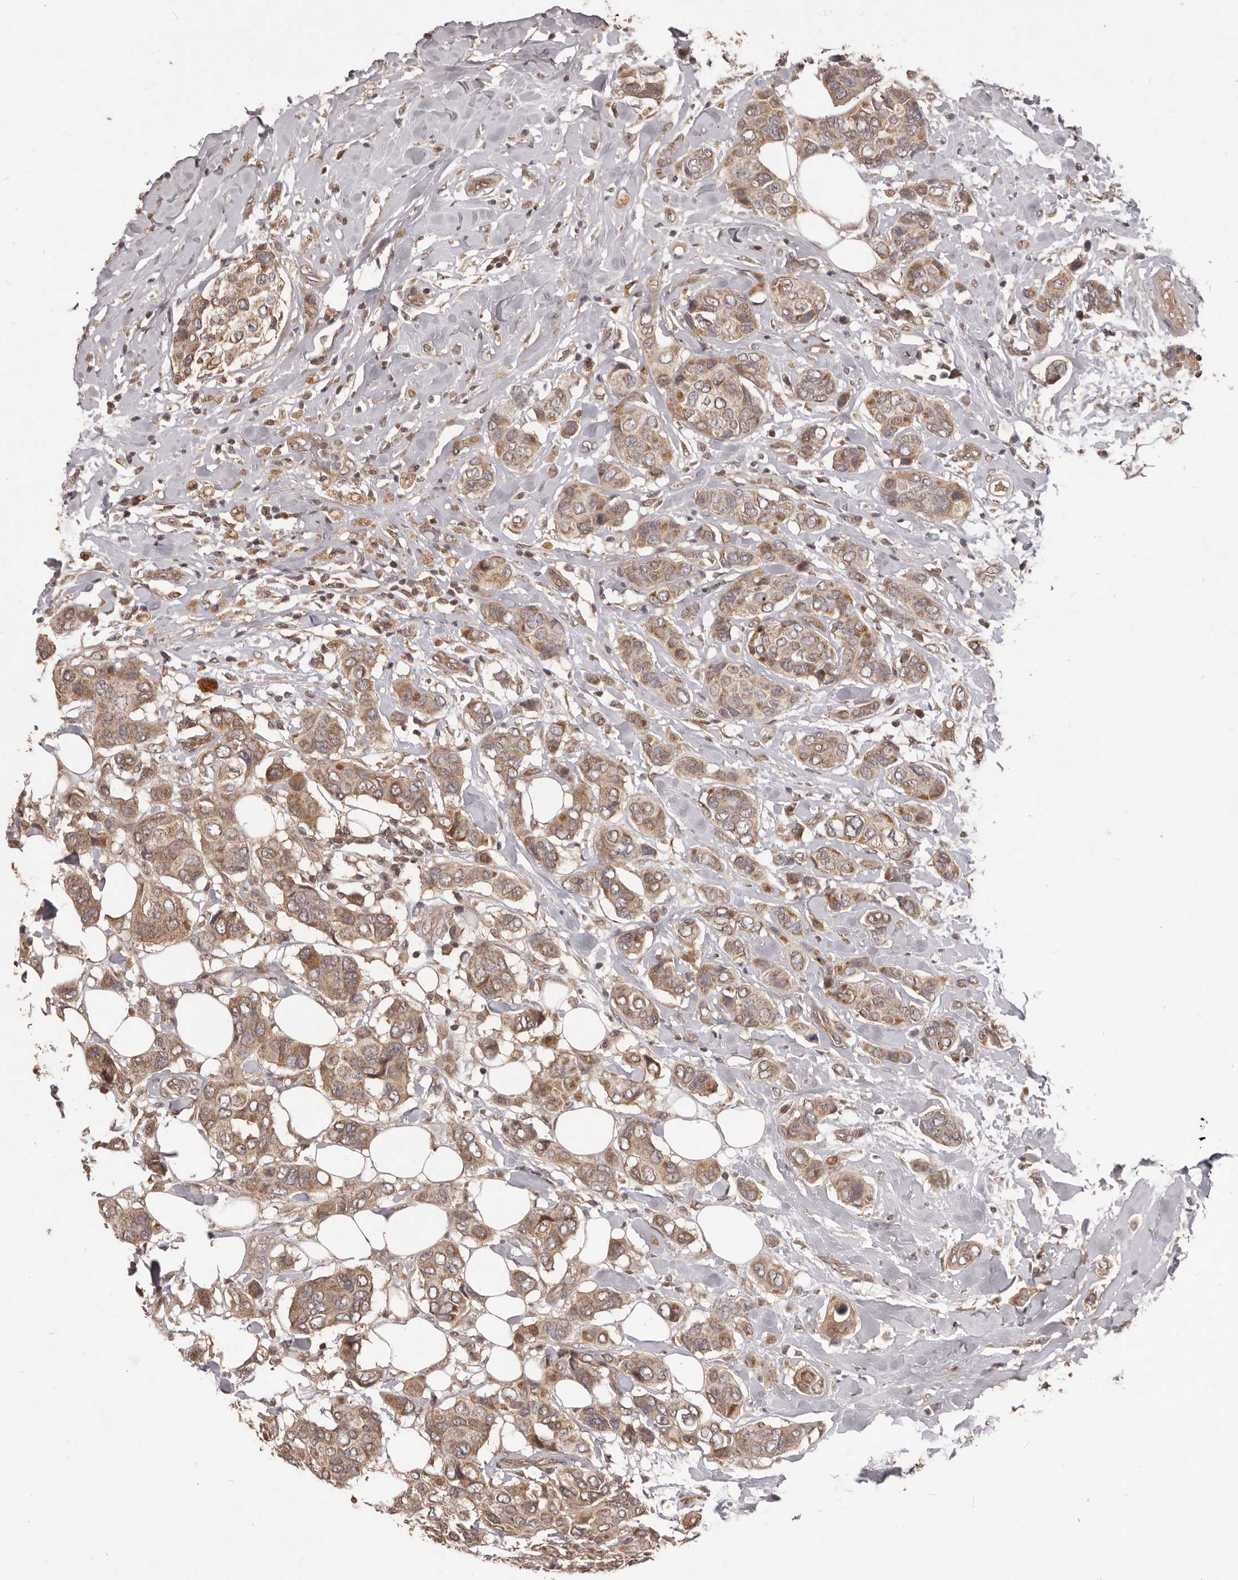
{"staining": {"intensity": "moderate", "quantity": ">75%", "location": "cytoplasmic/membranous"}, "tissue": "breast cancer", "cell_type": "Tumor cells", "image_type": "cancer", "snomed": [{"axis": "morphology", "description": "Lobular carcinoma"}, {"axis": "topography", "description": "Breast"}], "caption": "Immunohistochemistry (IHC) image of neoplastic tissue: human breast cancer stained using immunohistochemistry (IHC) exhibits medium levels of moderate protein expression localized specifically in the cytoplasmic/membranous of tumor cells, appearing as a cytoplasmic/membranous brown color.", "gene": "MTO1", "patient": {"sex": "female", "age": 51}}